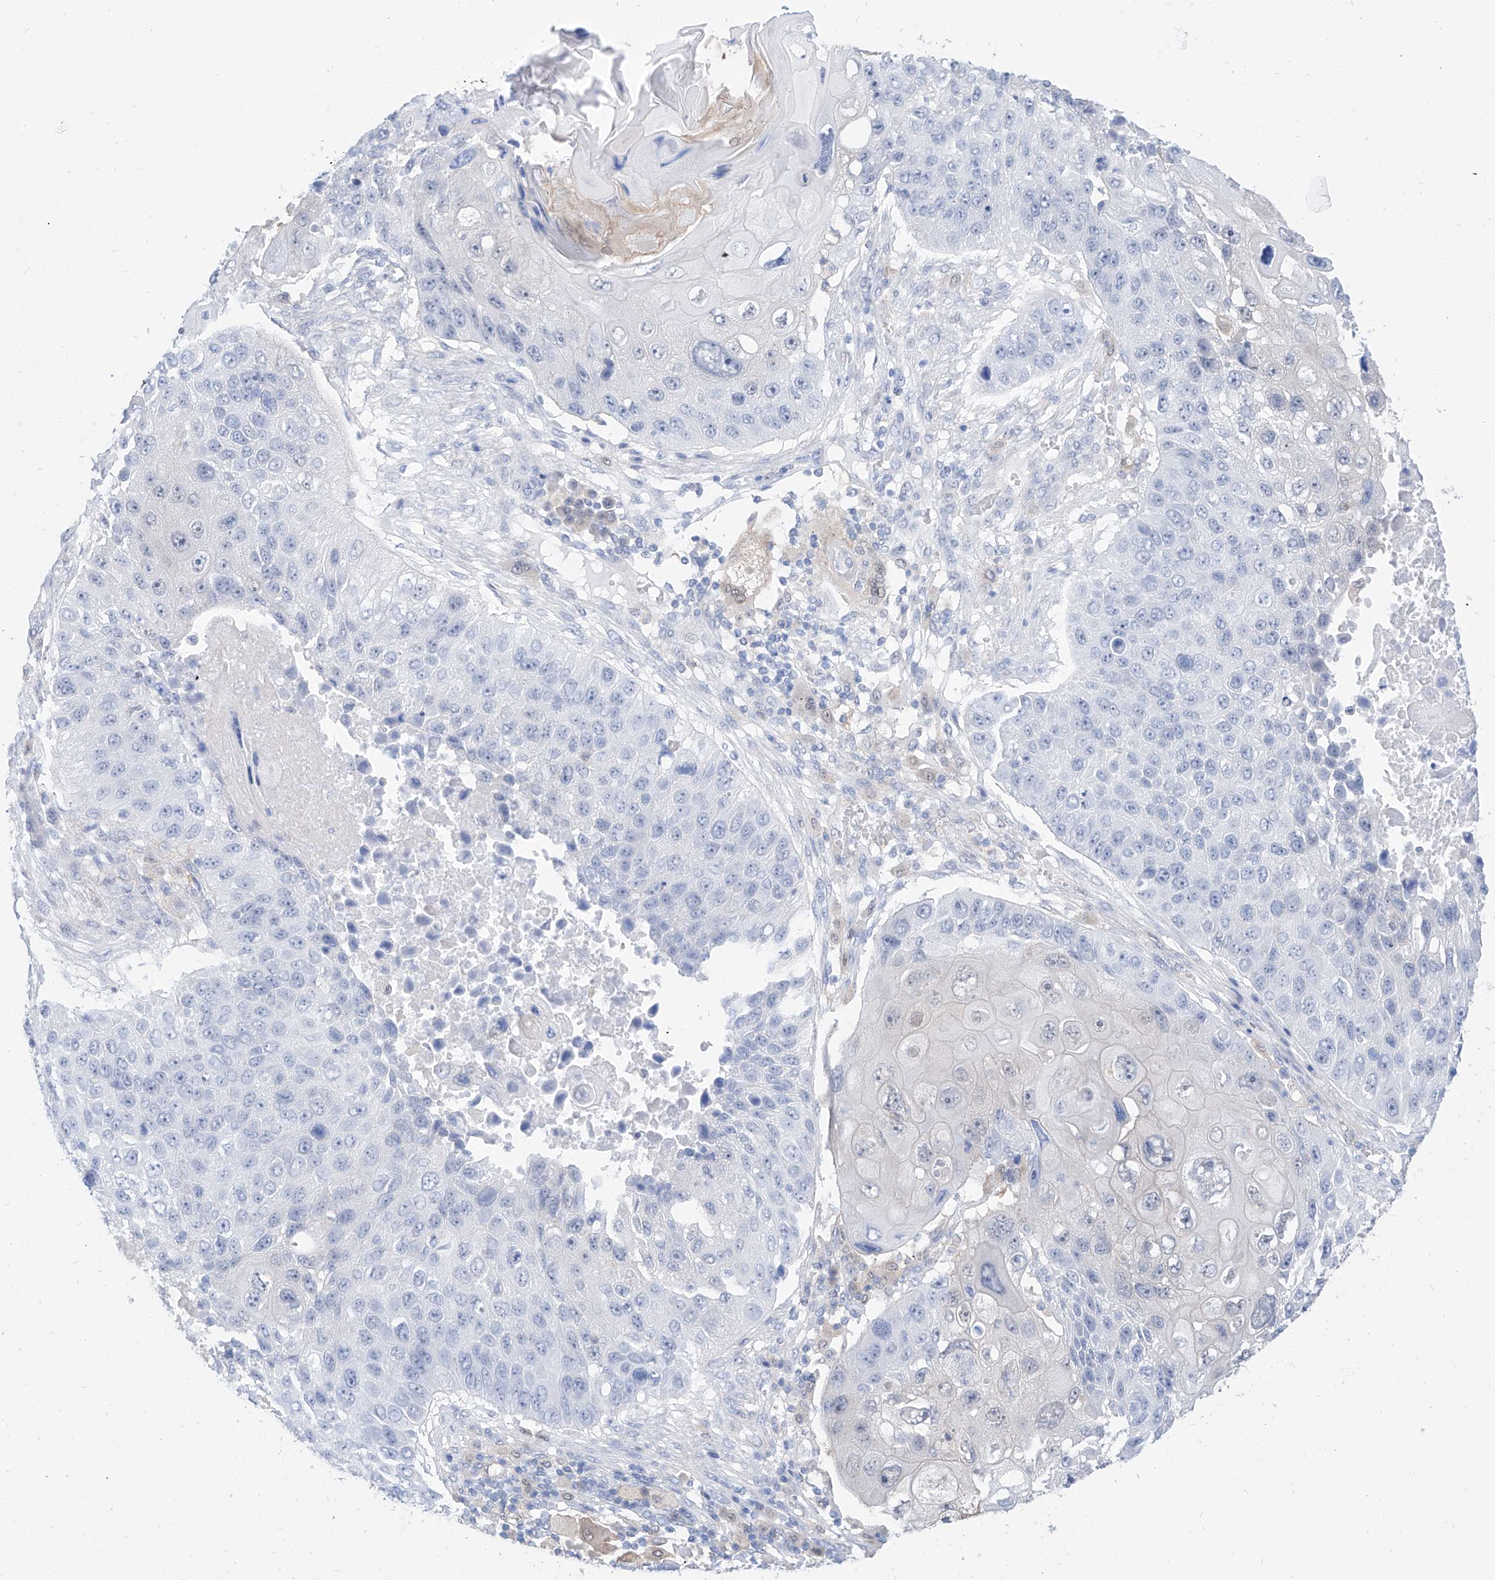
{"staining": {"intensity": "negative", "quantity": "none", "location": "none"}, "tissue": "lung cancer", "cell_type": "Tumor cells", "image_type": "cancer", "snomed": [{"axis": "morphology", "description": "Squamous cell carcinoma, NOS"}, {"axis": "topography", "description": "Lung"}], "caption": "Image shows no significant protein positivity in tumor cells of lung cancer (squamous cell carcinoma).", "gene": "PDXK", "patient": {"sex": "male", "age": 61}}